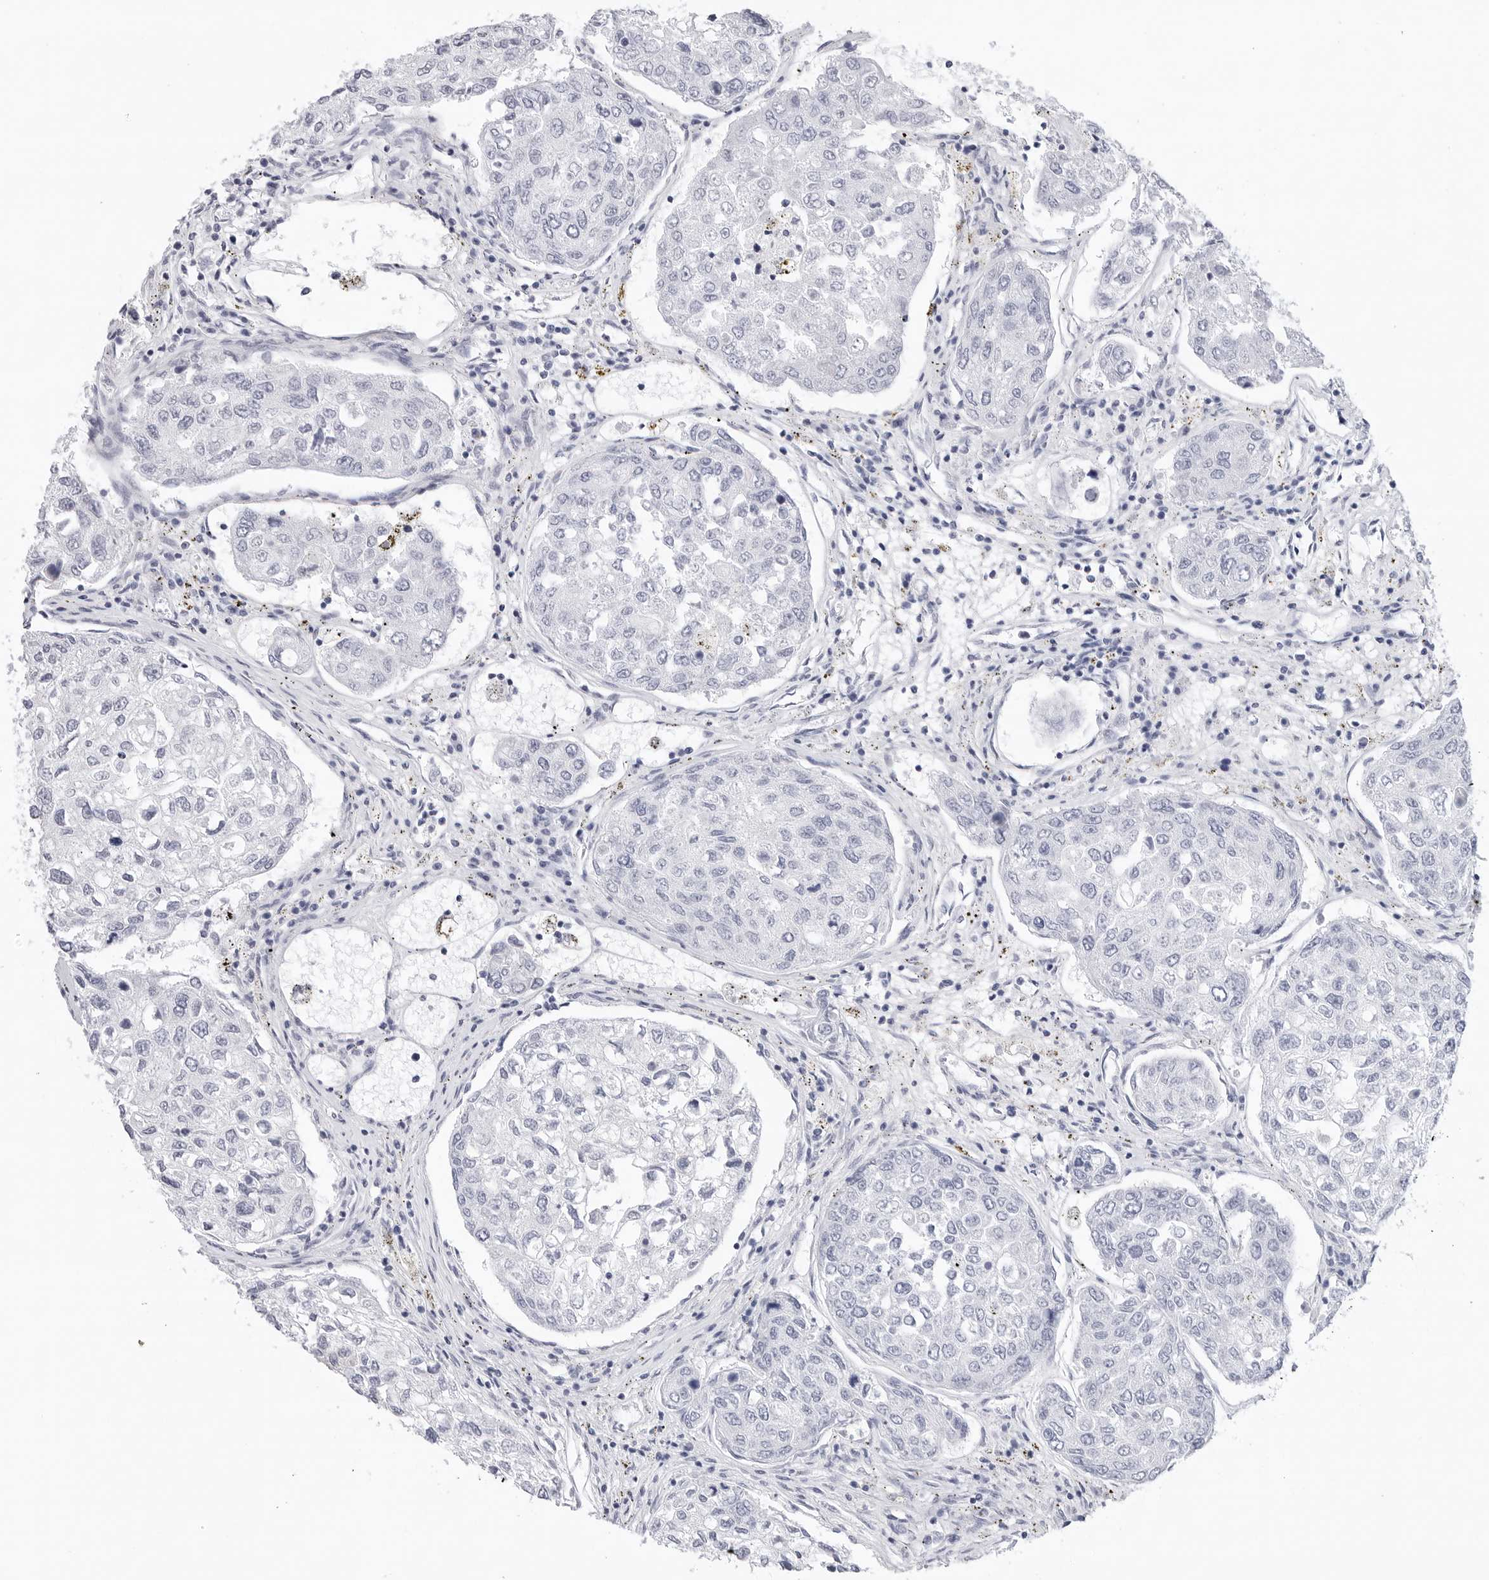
{"staining": {"intensity": "negative", "quantity": "none", "location": "none"}, "tissue": "urothelial cancer", "cell_type": "Tumor cells", "image_type": "cancer", "snomed": [{"axis": "morphology", "description": "Urothelial carcinoma, High grade"}, {"axis": "topography", "description": "Lymph node"}, {"axis": "topography", "description": "Urinary bladder"}], "caption": "A histopathology image of high-grade urothelial carcinoma stained for a protein reveals no brown staining in tumor cells.", "gene": "SLC19A1", "patient": {"sex": "male", "age": 51}}